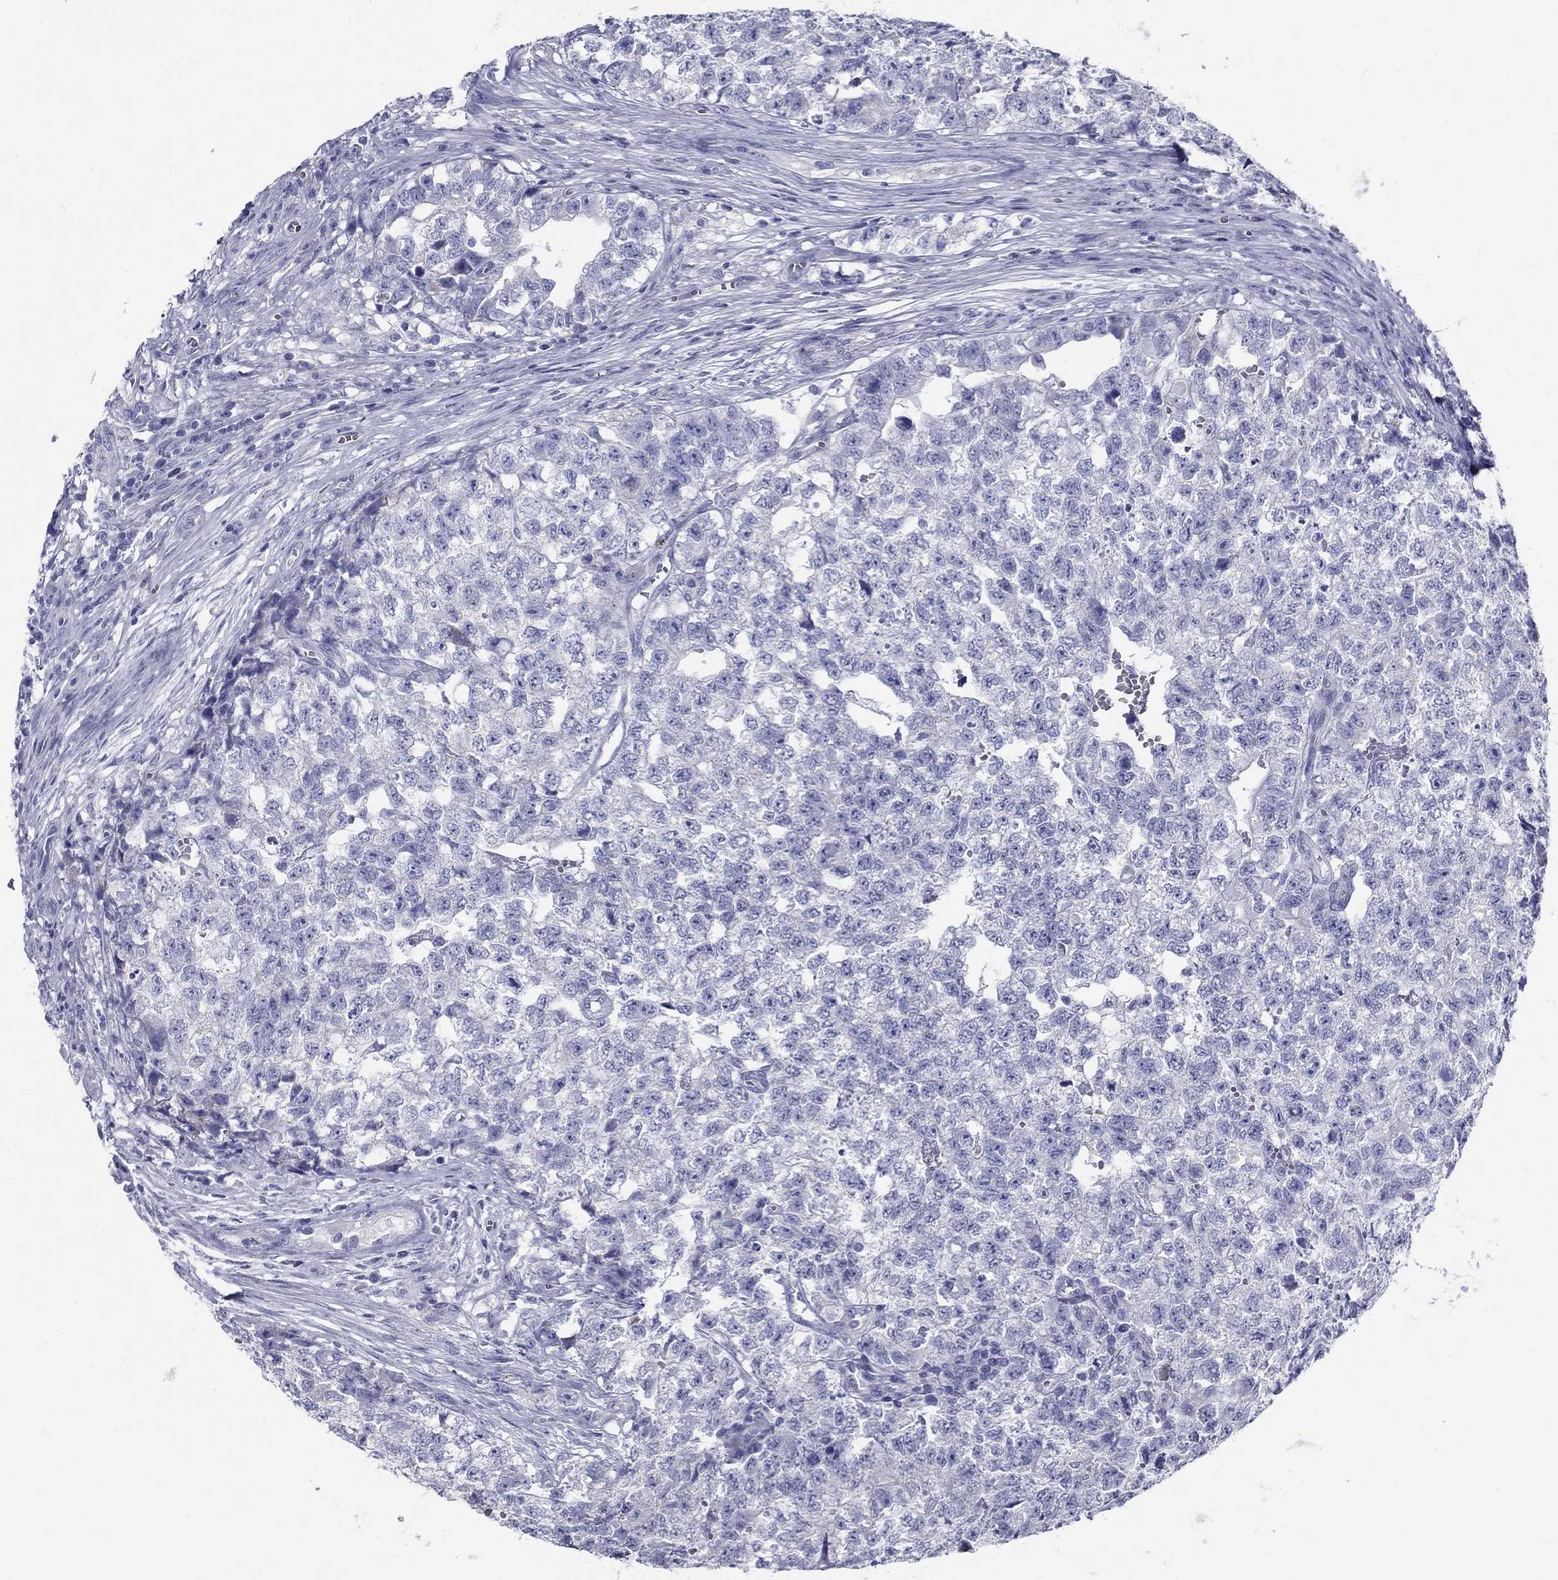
{"staining": {"intensity": "negative", "quantity": "none", "location": "none"}, "tissue": "testis cancer", "cell_type": "Tumor cells", "image_type": "cancer", "snomed": [{"axis": "morphology", "description": "Seminoma, NOS"}, {"axis": "morphology", "description": "Carcinoma, Embryonal, NOS"}, {"axis": "topography", "description": "Testis"}], "caption": "Testis cancer was stained to show a protein in brown. There is no significant staining in tumor cells.", "gene": "ZP2", "patient": {"sex": "male", "age": 22}}